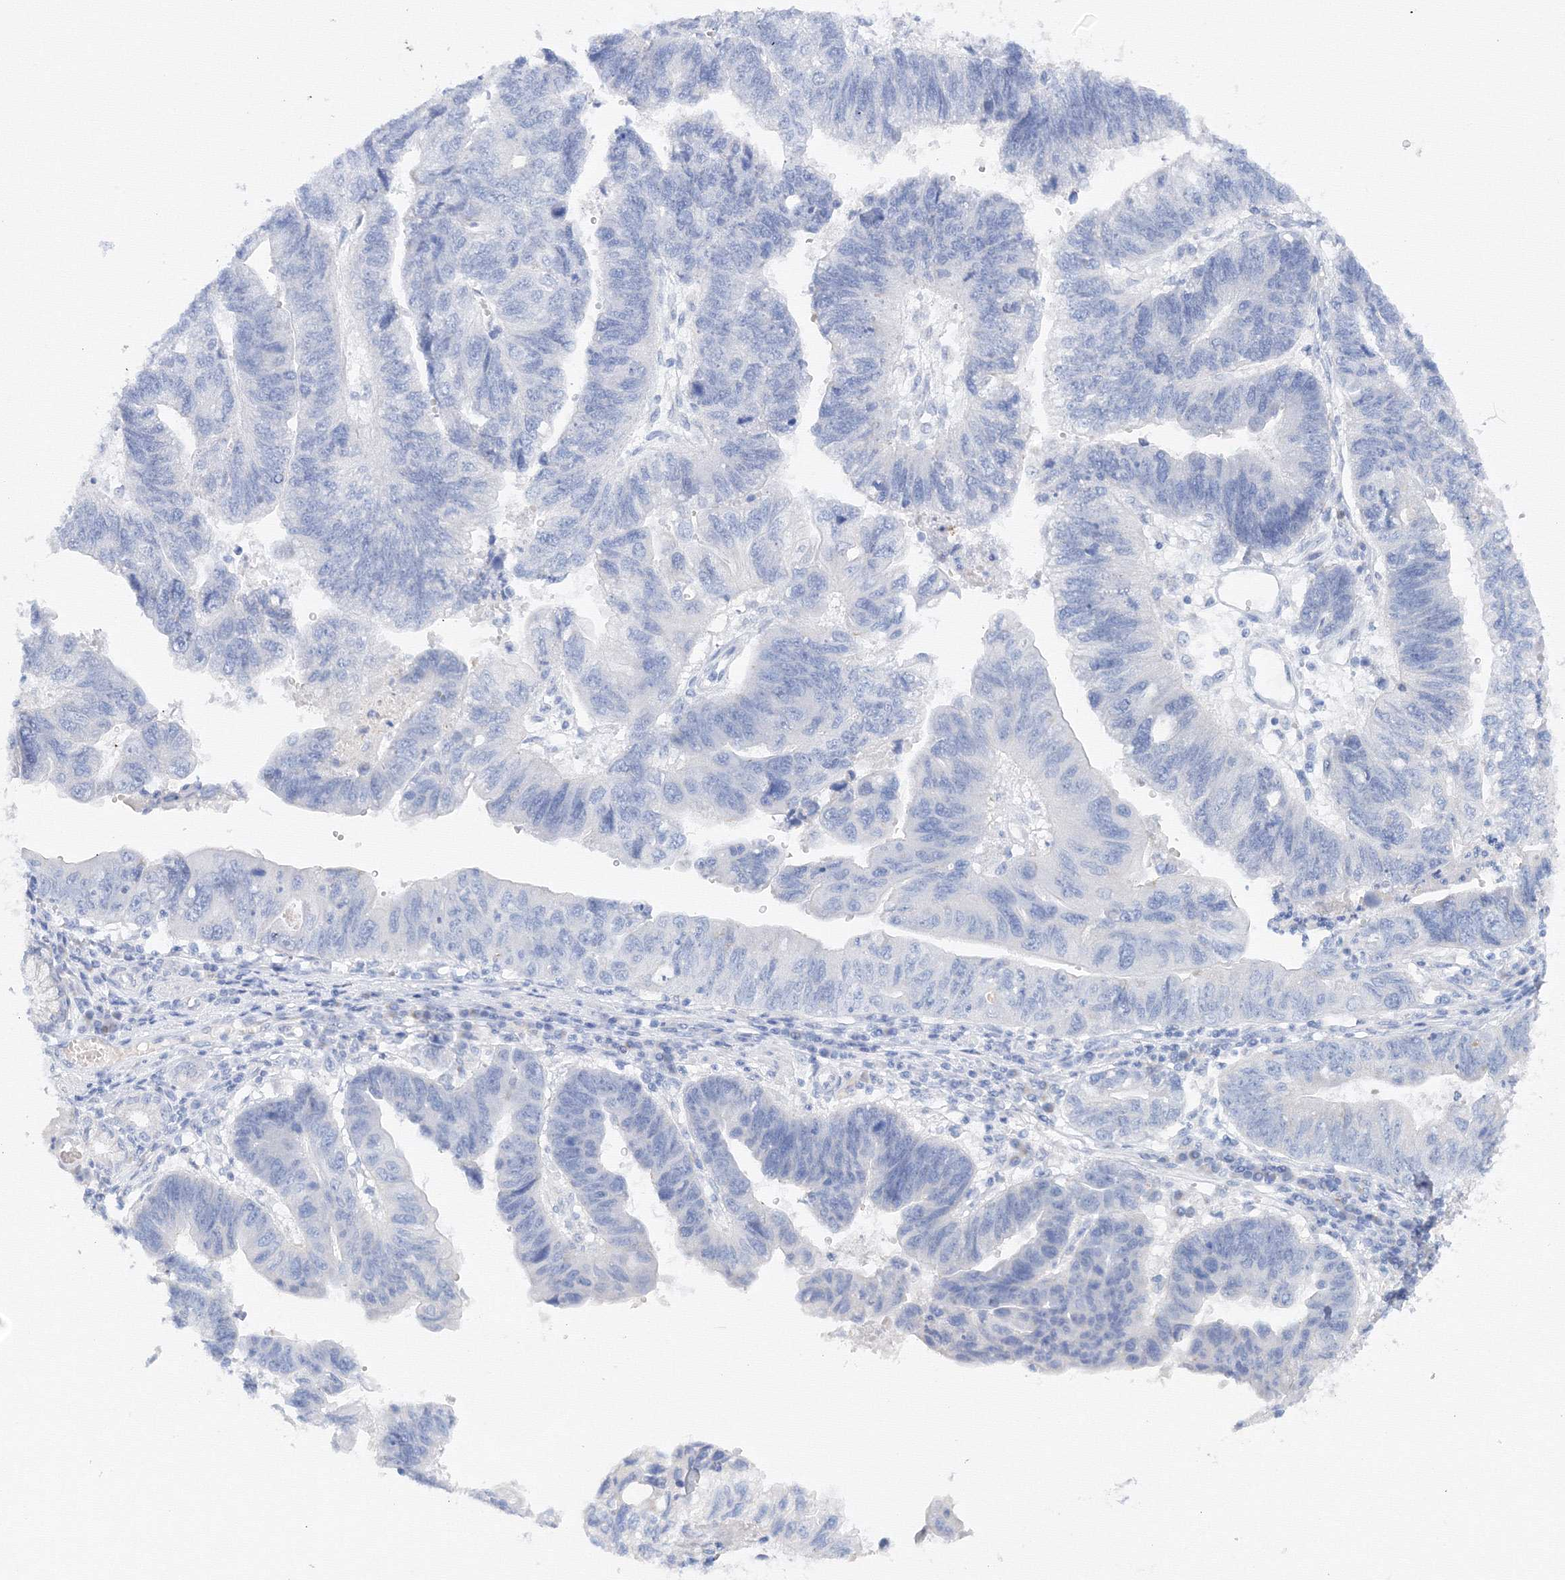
{"staining": {"intensity": "negative", "quantity": "none", "location": "none"}, "tissue": "stomach cancer", "cell_type": "Tumor cells", "image_type": "cancer", "snomed": [{"axis": "morphology", "description": "Adenocarcinoma, NOS"}, {"axis": "topography", "description": "Stomach"}], "caption": "Immunohistochemistry (IHC) of stomach cancer (adenocarcinoma) displays no expression in tumor cells.", "gene": "TAMM41", "patient": {"sex": "male", "age": 59}}